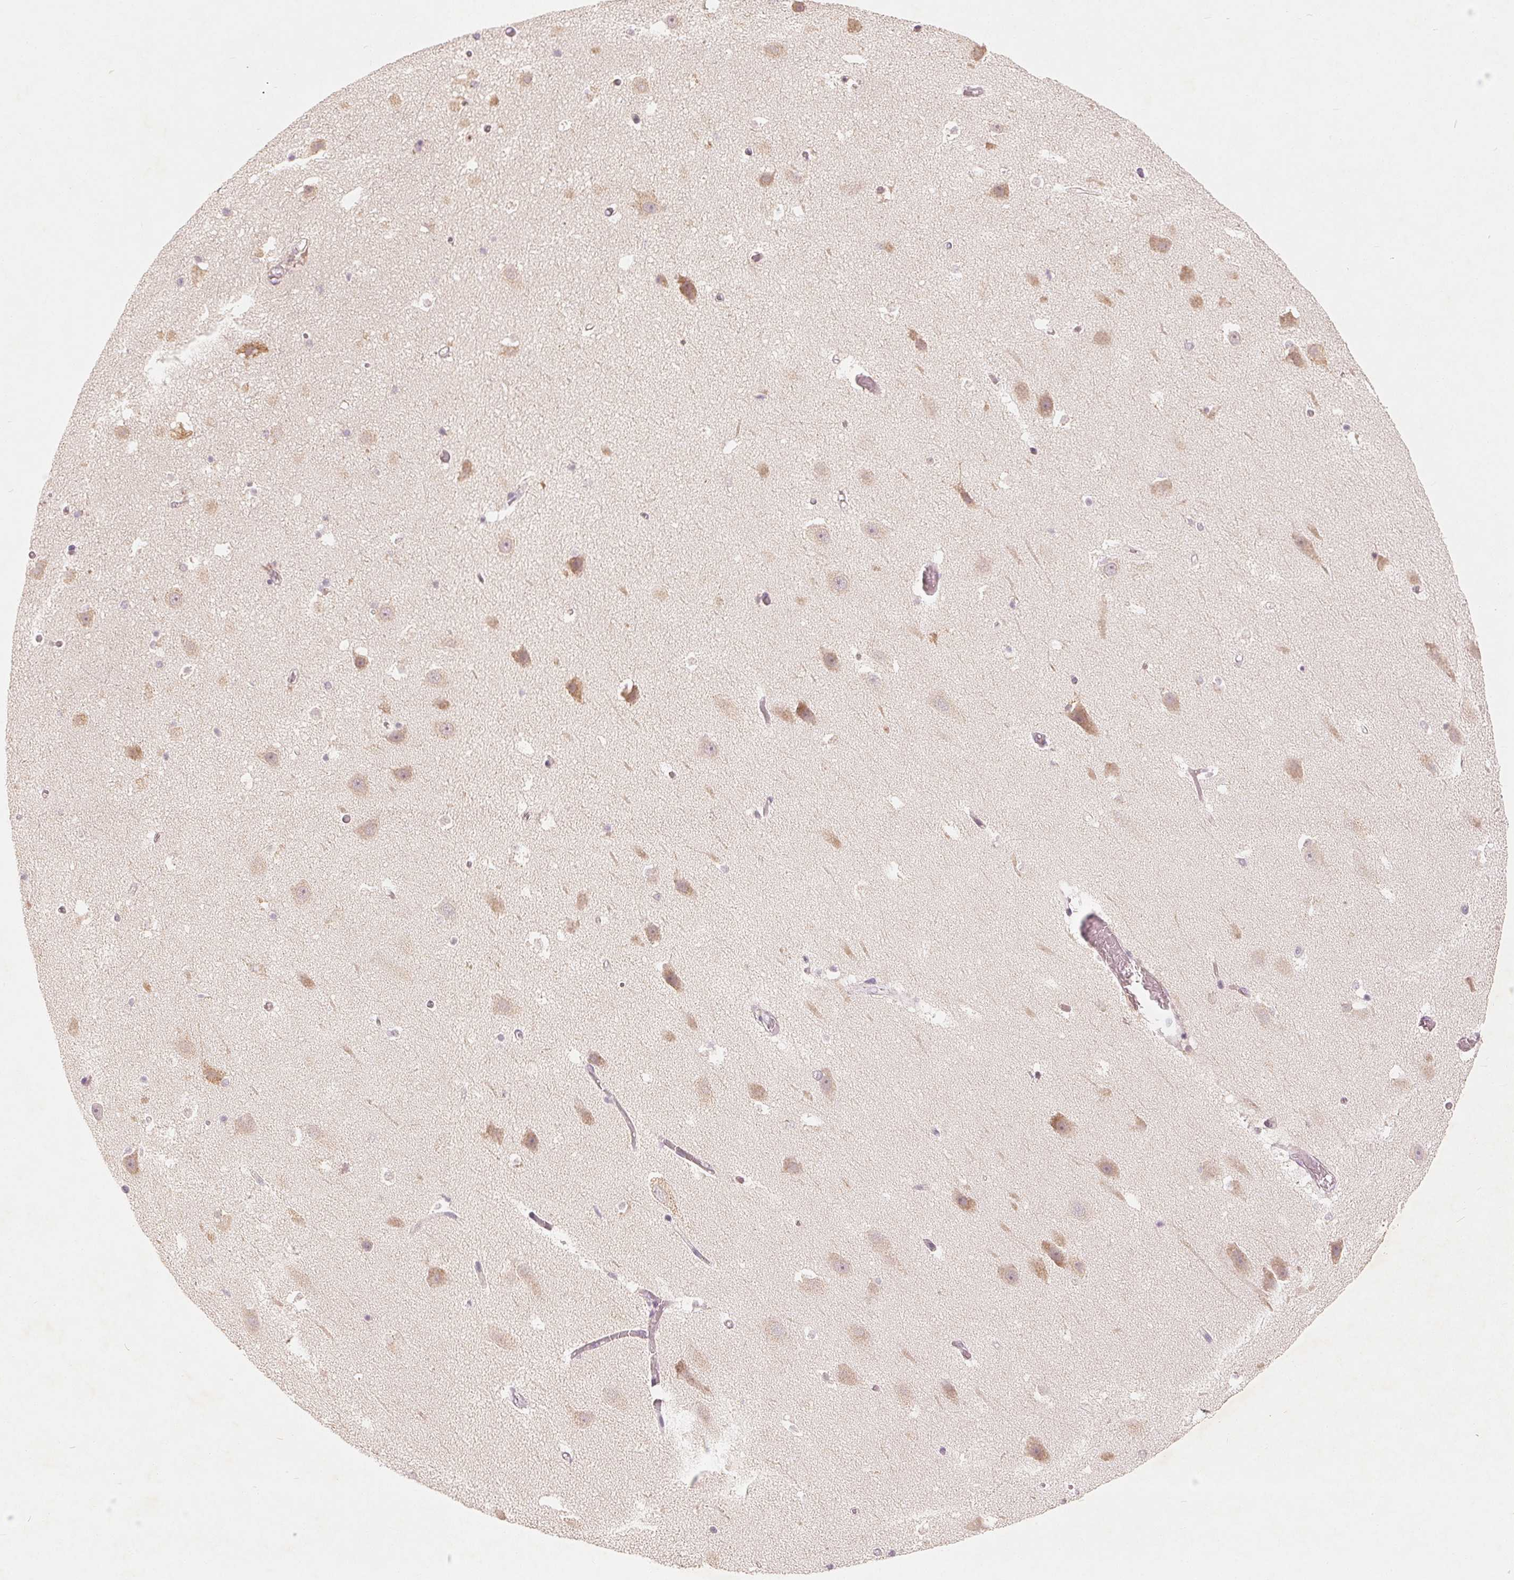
{"staining": {"intensity": "negative", "quantity": "none", "location": "none"}, "tissue": "hippocampus", "cell_type": "Glial cells", "image_type": "normal", "snomed": [{"axis": "morphology", "description": "Normal tissue, NOS"}, {"axis": "topography", "description": "Hippocampus"}], "caption": "This photomicrograph is of benign hippocampus stained with immunohistochemistry (IHC) to label a protein in brown with the nuclei are counter-stained blue. There is no positivity in glial cells. The staining is performed using DAB brown chromogen with nuclei counter-stained in using hematoxylin.", "gene": "GHITM", "patient": {"sex": "male", "age": 26}}